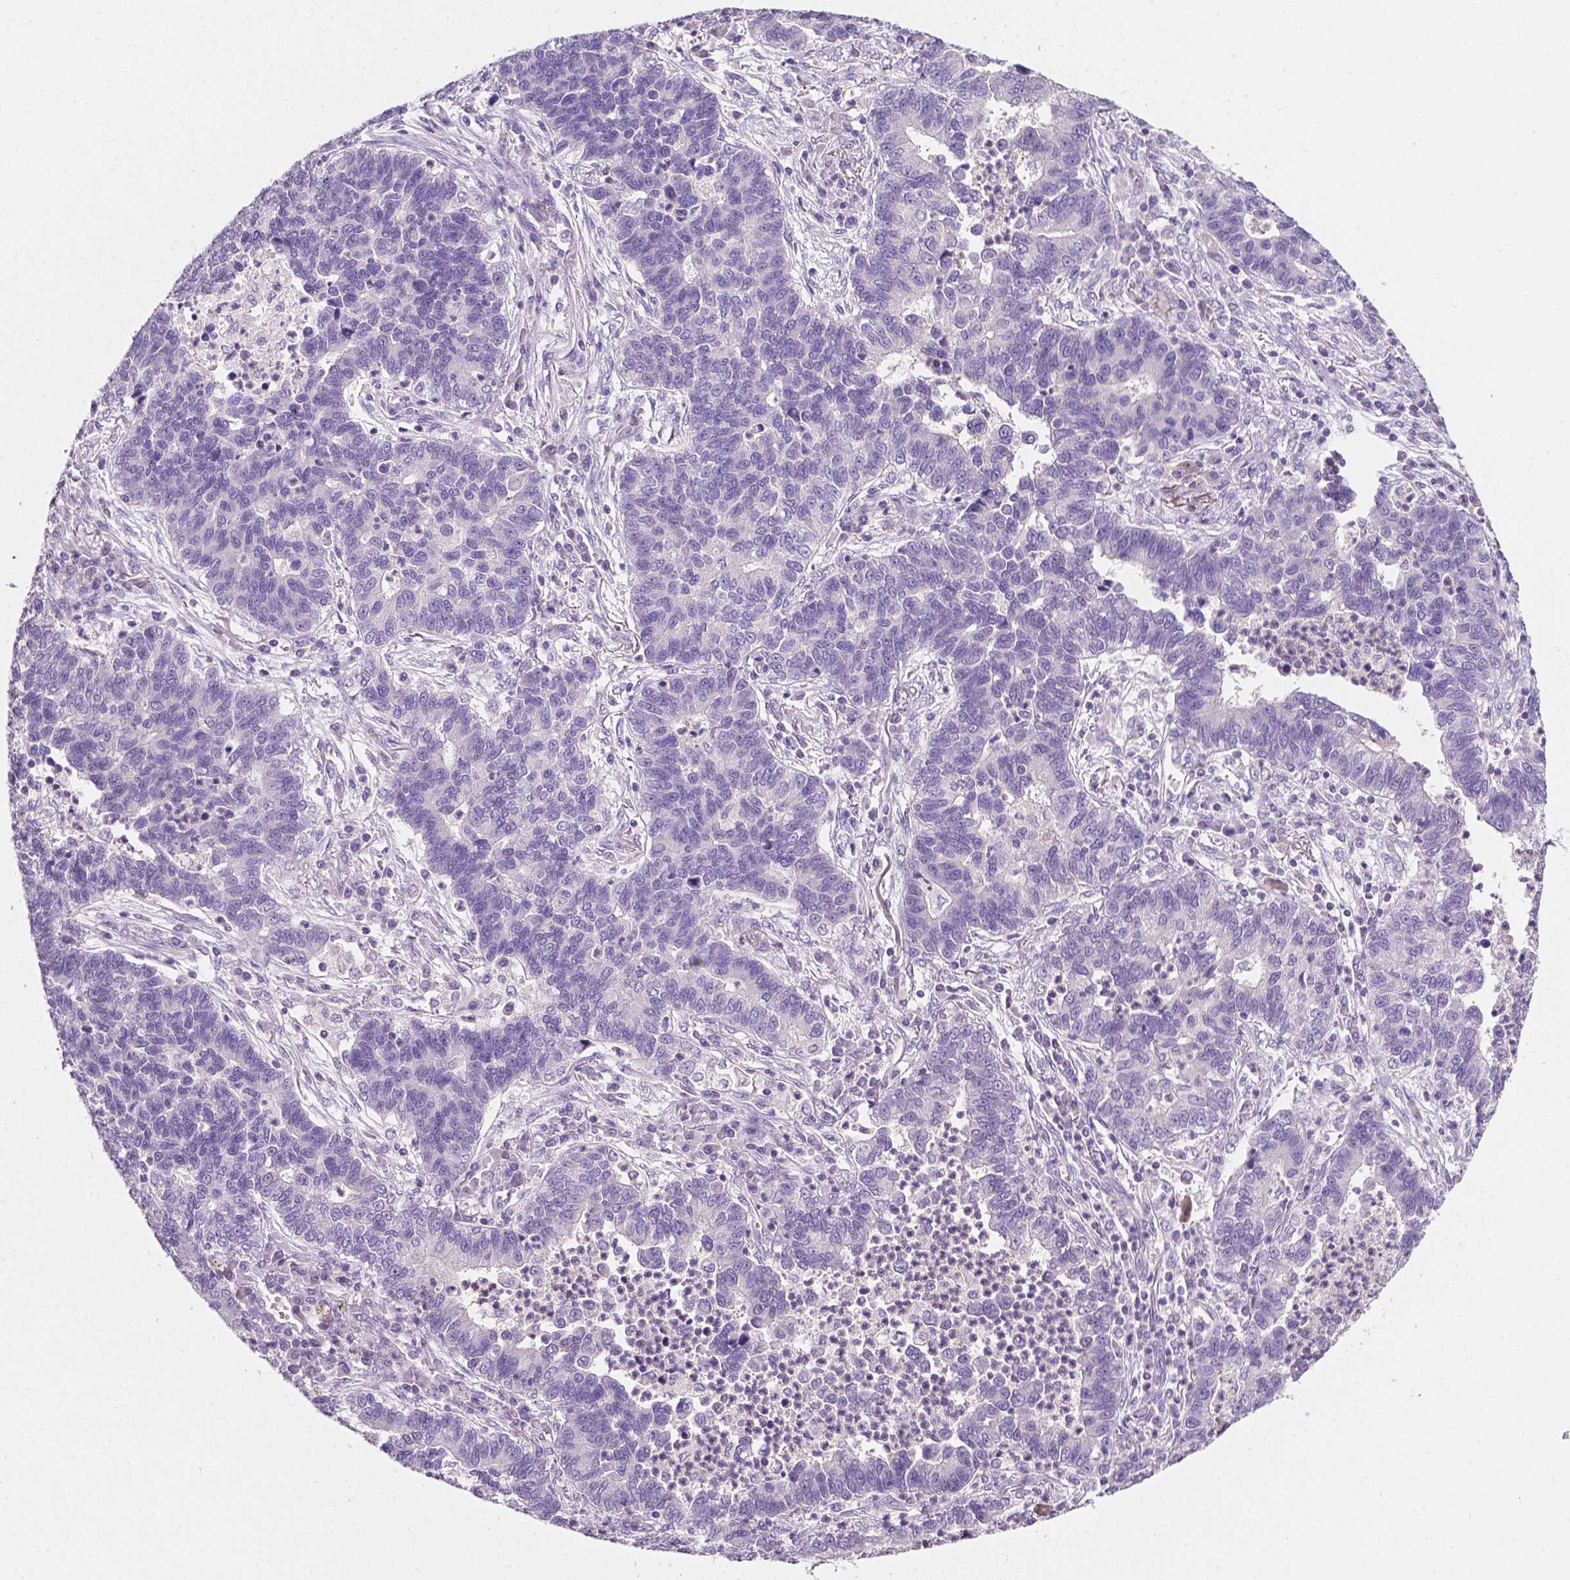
{"staining": {"intensity": "negative", "quantity": "none", "location": "none"}, "tissue": "lung cancer", "cell_type": "Tumor cells", "image_type": "cancer", "snomed": [{"axis": "morphology", "description": "Adenocarcinoma, NOS"}, {"axis": "topography", "description": "Lung"}], "caption": "Lung adenocarcinoma was stained to show a protein in brown. There is no significant staining in tumor cells.", "gene": "EGFR", "patient": {"sex": "female", "age": 57}}